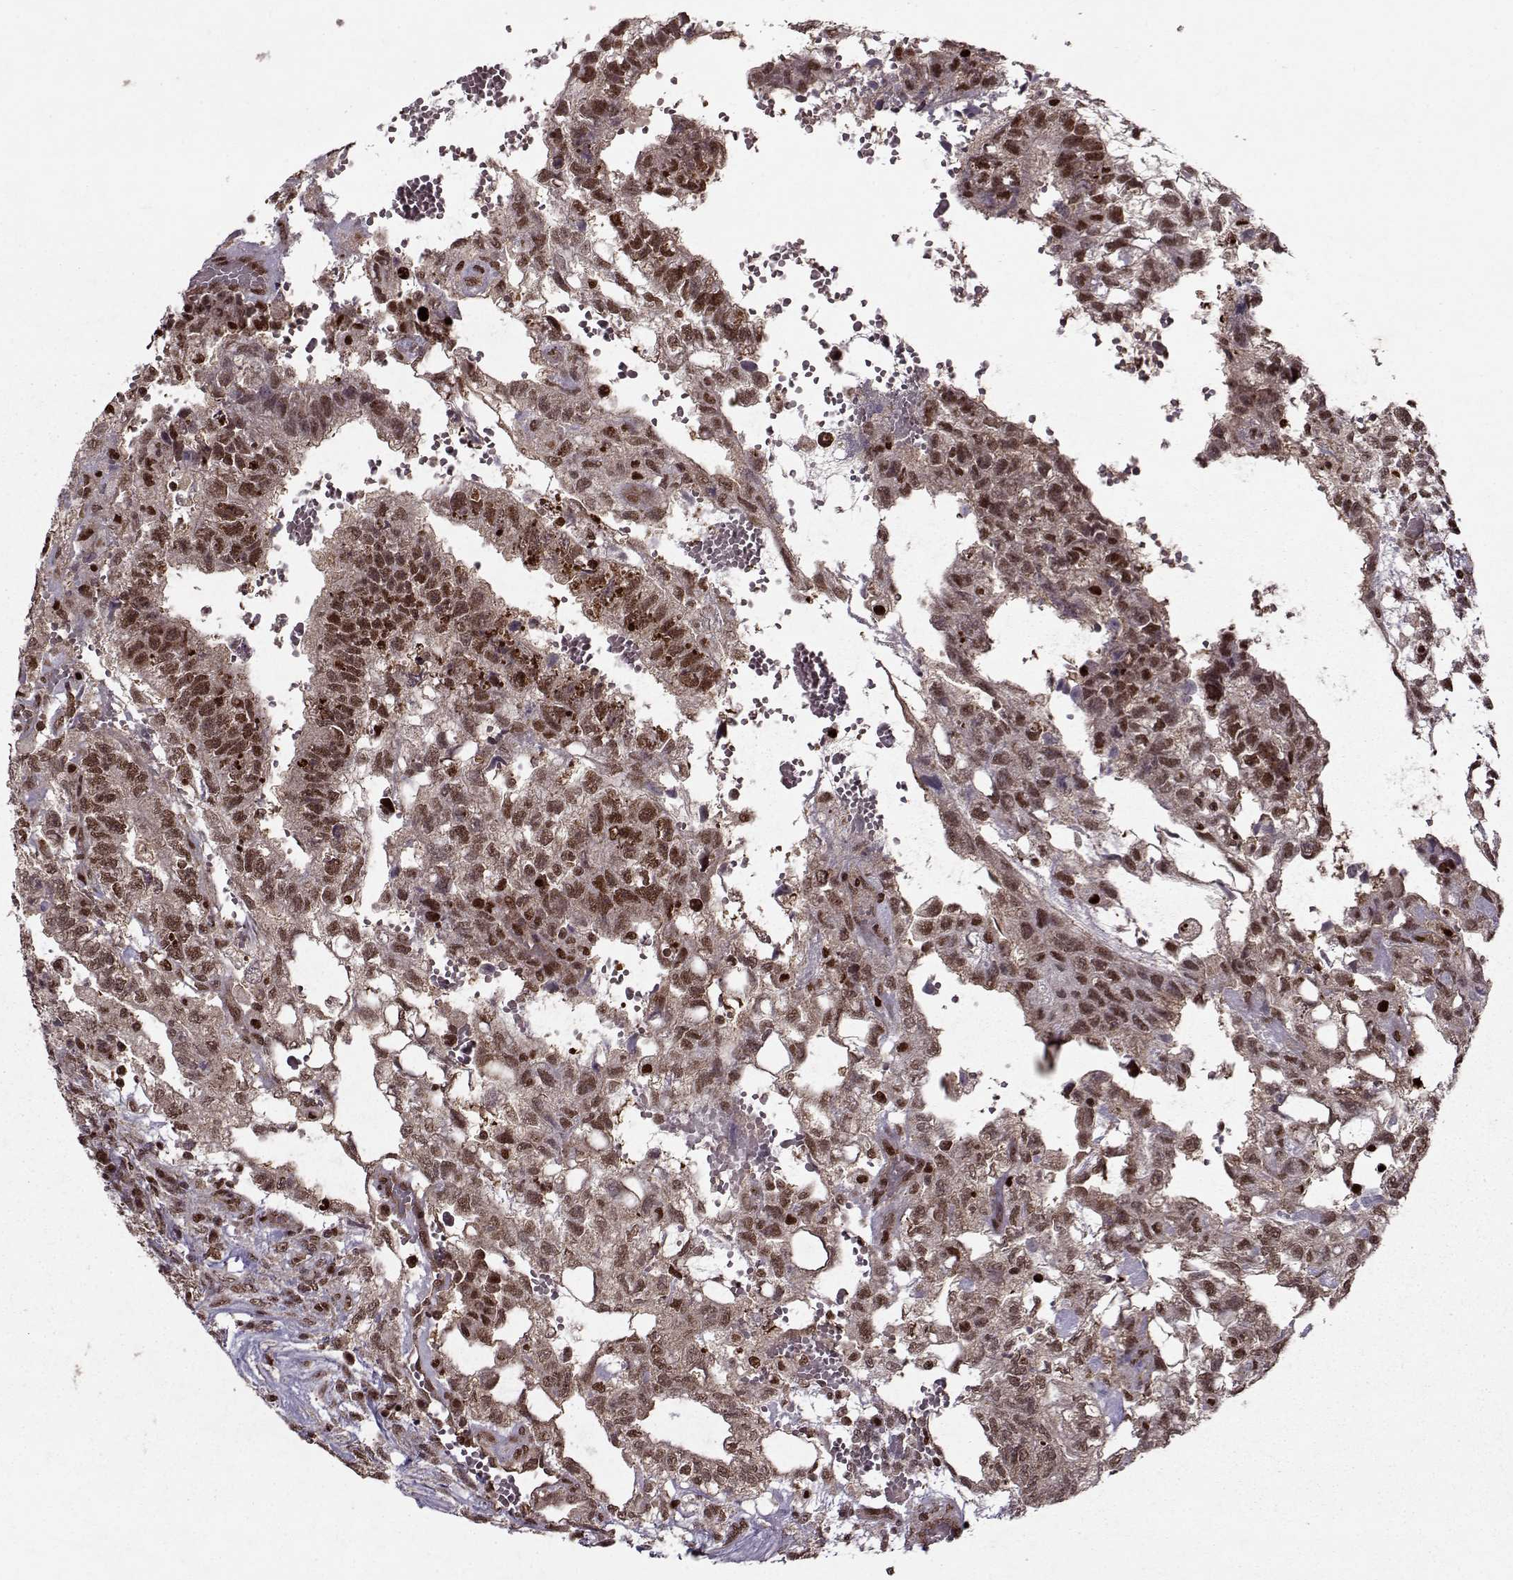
{"staining": {"intensity": "moderate", "quantity": ">75%", "location": "nuclear"}, "tissue": "testis cancer", "cell_type": "Tumor cells", "image_type": "cancer", "snomed": [{"axis": "morphology", "description": "Carcinoma, Embryonal, NOS"}, {"axis": "topography", "description": "Testis"}], "caption": "Protein staining of testis embryonal carcinoma tissue reveals moderate nuclear staining in about >75% of tumor cells.", "gene": "PSMA7", "patient": {"sex": "male", "age": 32}}